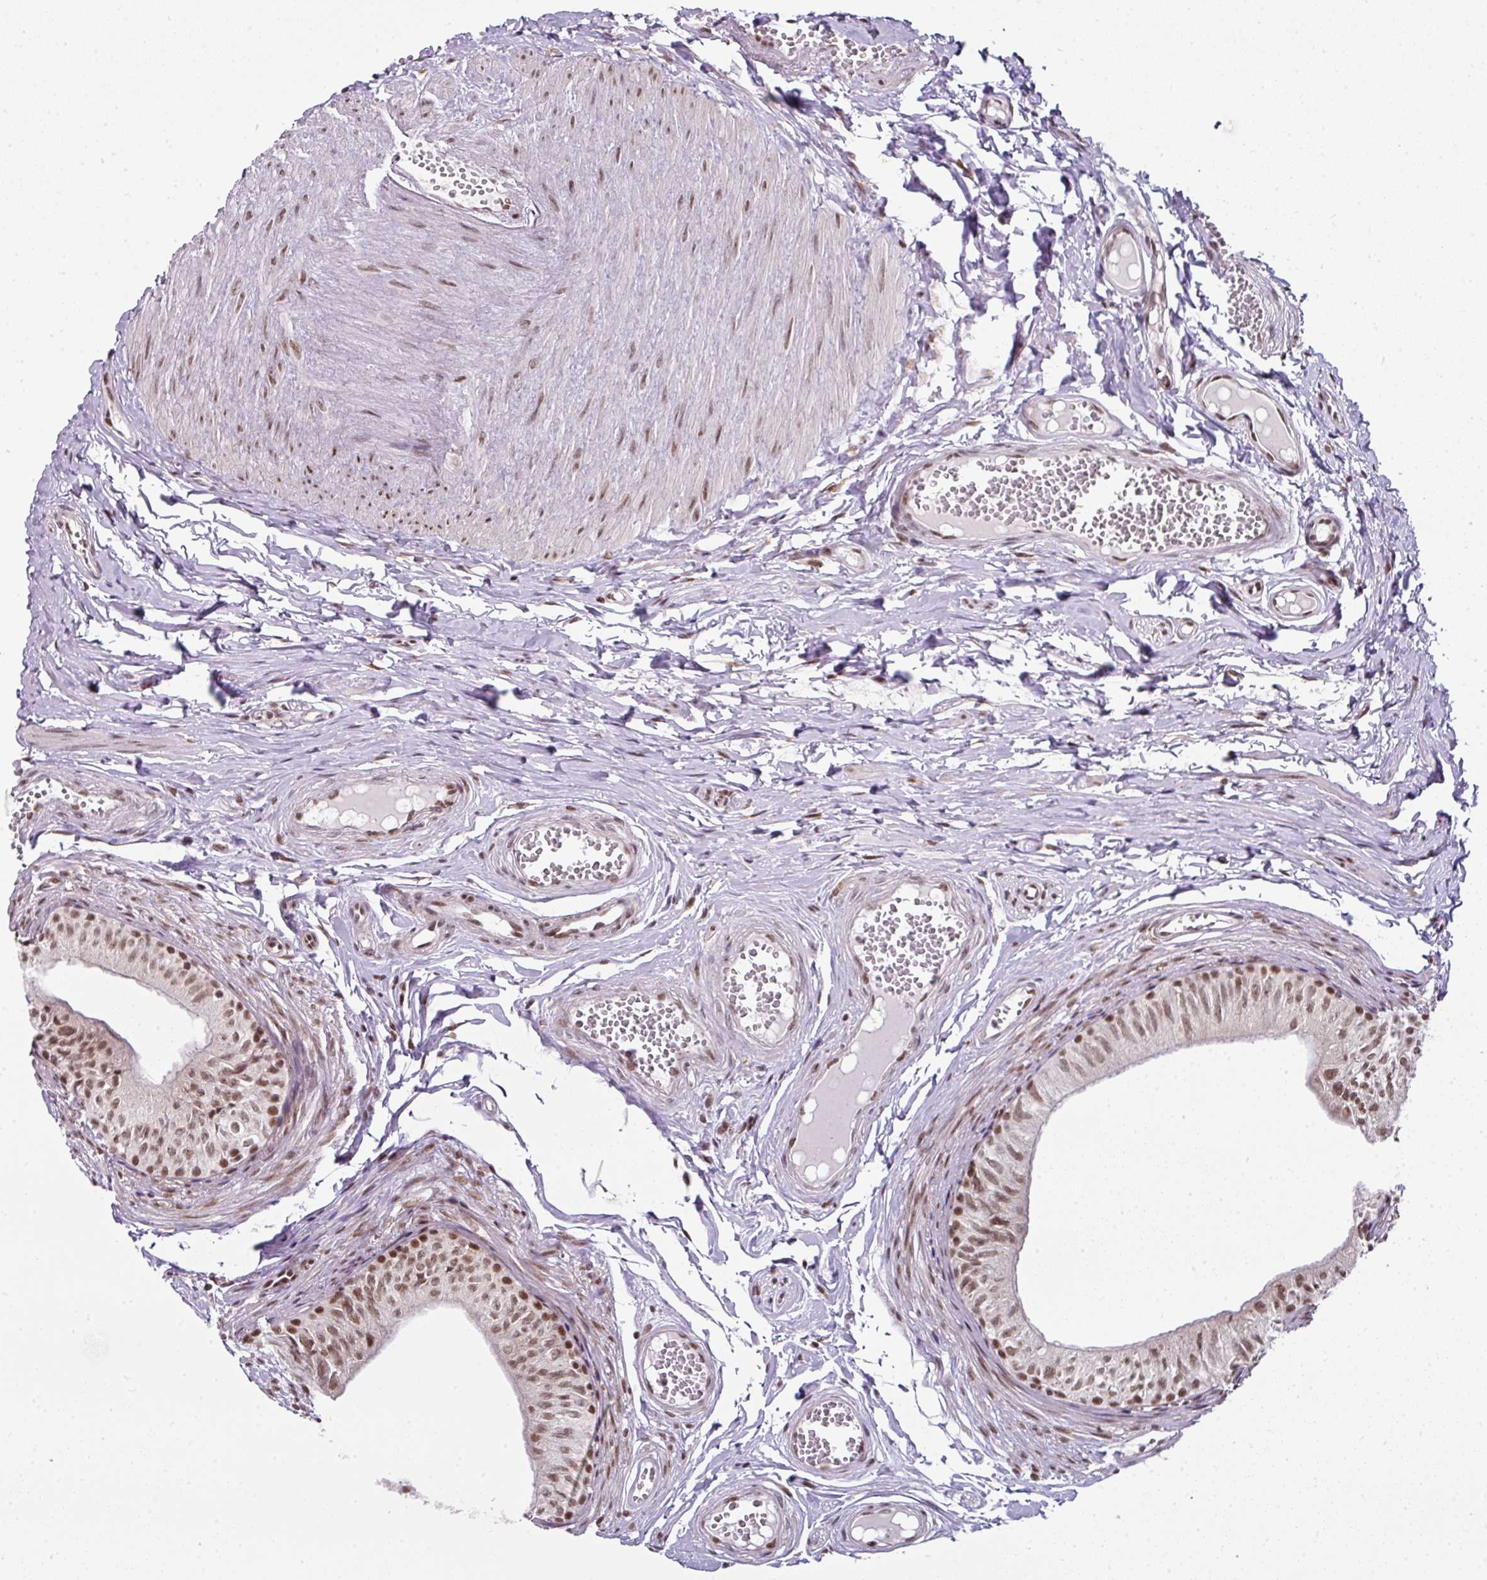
{"staining": {"intensity": "moderate", "quantity": ">75%", "location": "nuclear"}, "tissue": "epididymis", "cell_type": "Glandular cells", "image_type": "normal", "snomed": [{"axis": "morphology", "description": "Normal tissue, NOS"}, {"axis": "topography", "description": "Epididymis"}], "caption": "Immunohistochemical staining of unremarkable epididymis exhibits >75% levels of moderate nuclear protein staining in about >75% of glandular cells.", "gene": "NFYA", "patient": {"sex": "male", "age": 37}}